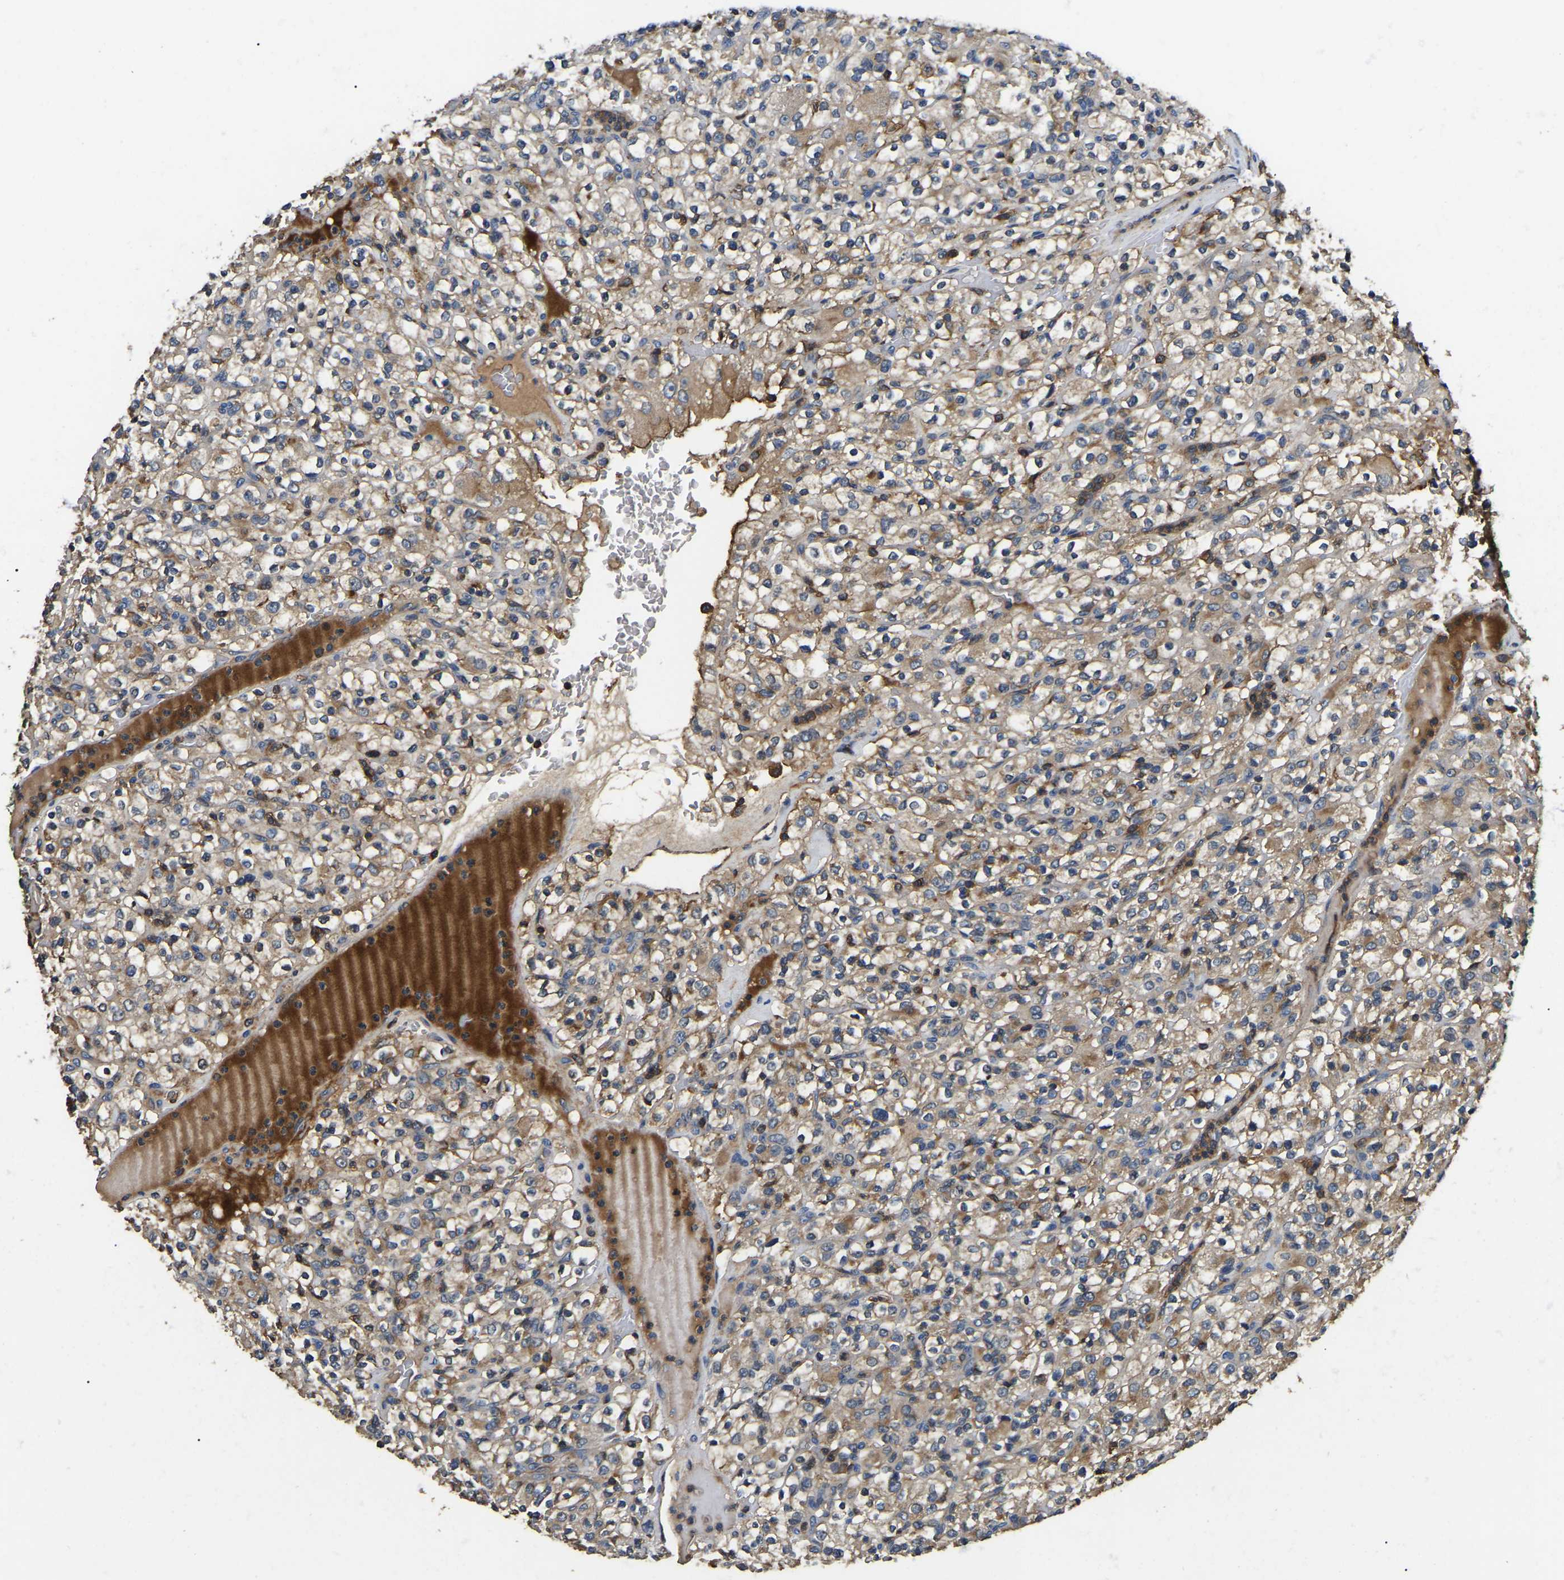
{"staining": {"intensity": "moderate", "quantity": ">75%", "location": "cytoplasmic/membranous"}, "tissue": "renal cancer", "cell_type": "Tumor cells", "image_type": "cancer", "snomed": [{"axis": "morphology", "description": "Normal tissue, NOS"}, {"axis": "morphology", "description": "Adenocarcinoma, NOS"}, {"axis": "topography", "description": "Kidney"}], "caption": "Renal adenocarcinoma stained for a protein displays moderate cytoplasmic/membranous positivity in tumor cells.", "gene": "SMPD2", "patient": {"sex": "female", "age": 72}}